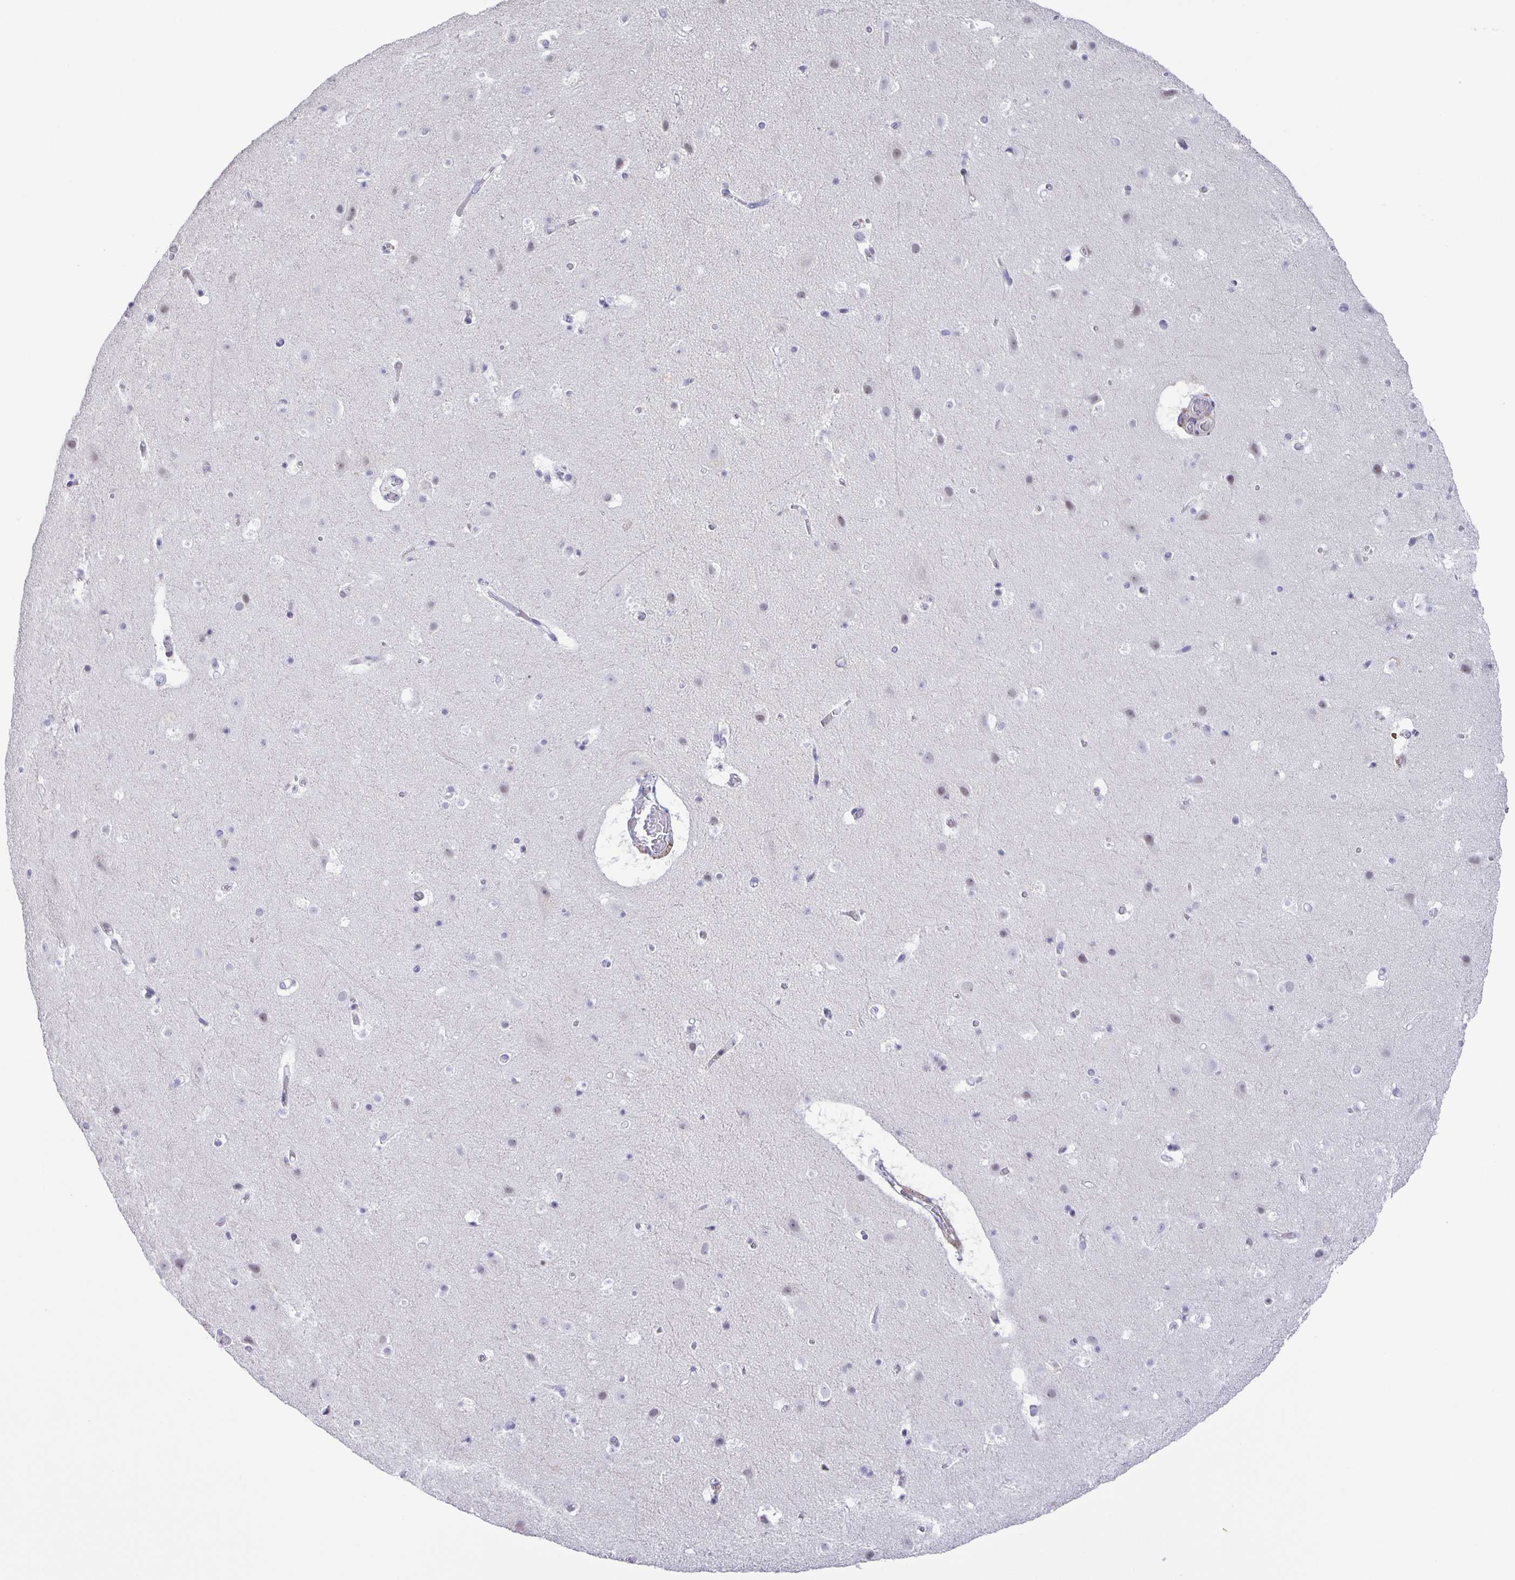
{"staining": {"intensity": "negative", "quantity": "none", "location": "none"}, "tissue": "cerebral cortex", "cell_type": "Endothelial cells", "image_type": "normal", "snomed": [{"axis": "morphology", "description": "Normal tissue, NOS"}, {"axis": "topography", "description": "Cerebral cortex"}], "caption": "Photomicrograph shows no significant protein staining in endothelial cells of normal cerebral cortex. (DAB IHC visualized using brightfield microscopy, high magnification).", "gene": "PHRF1", "patient": {"sex": "female", "age": 42}}